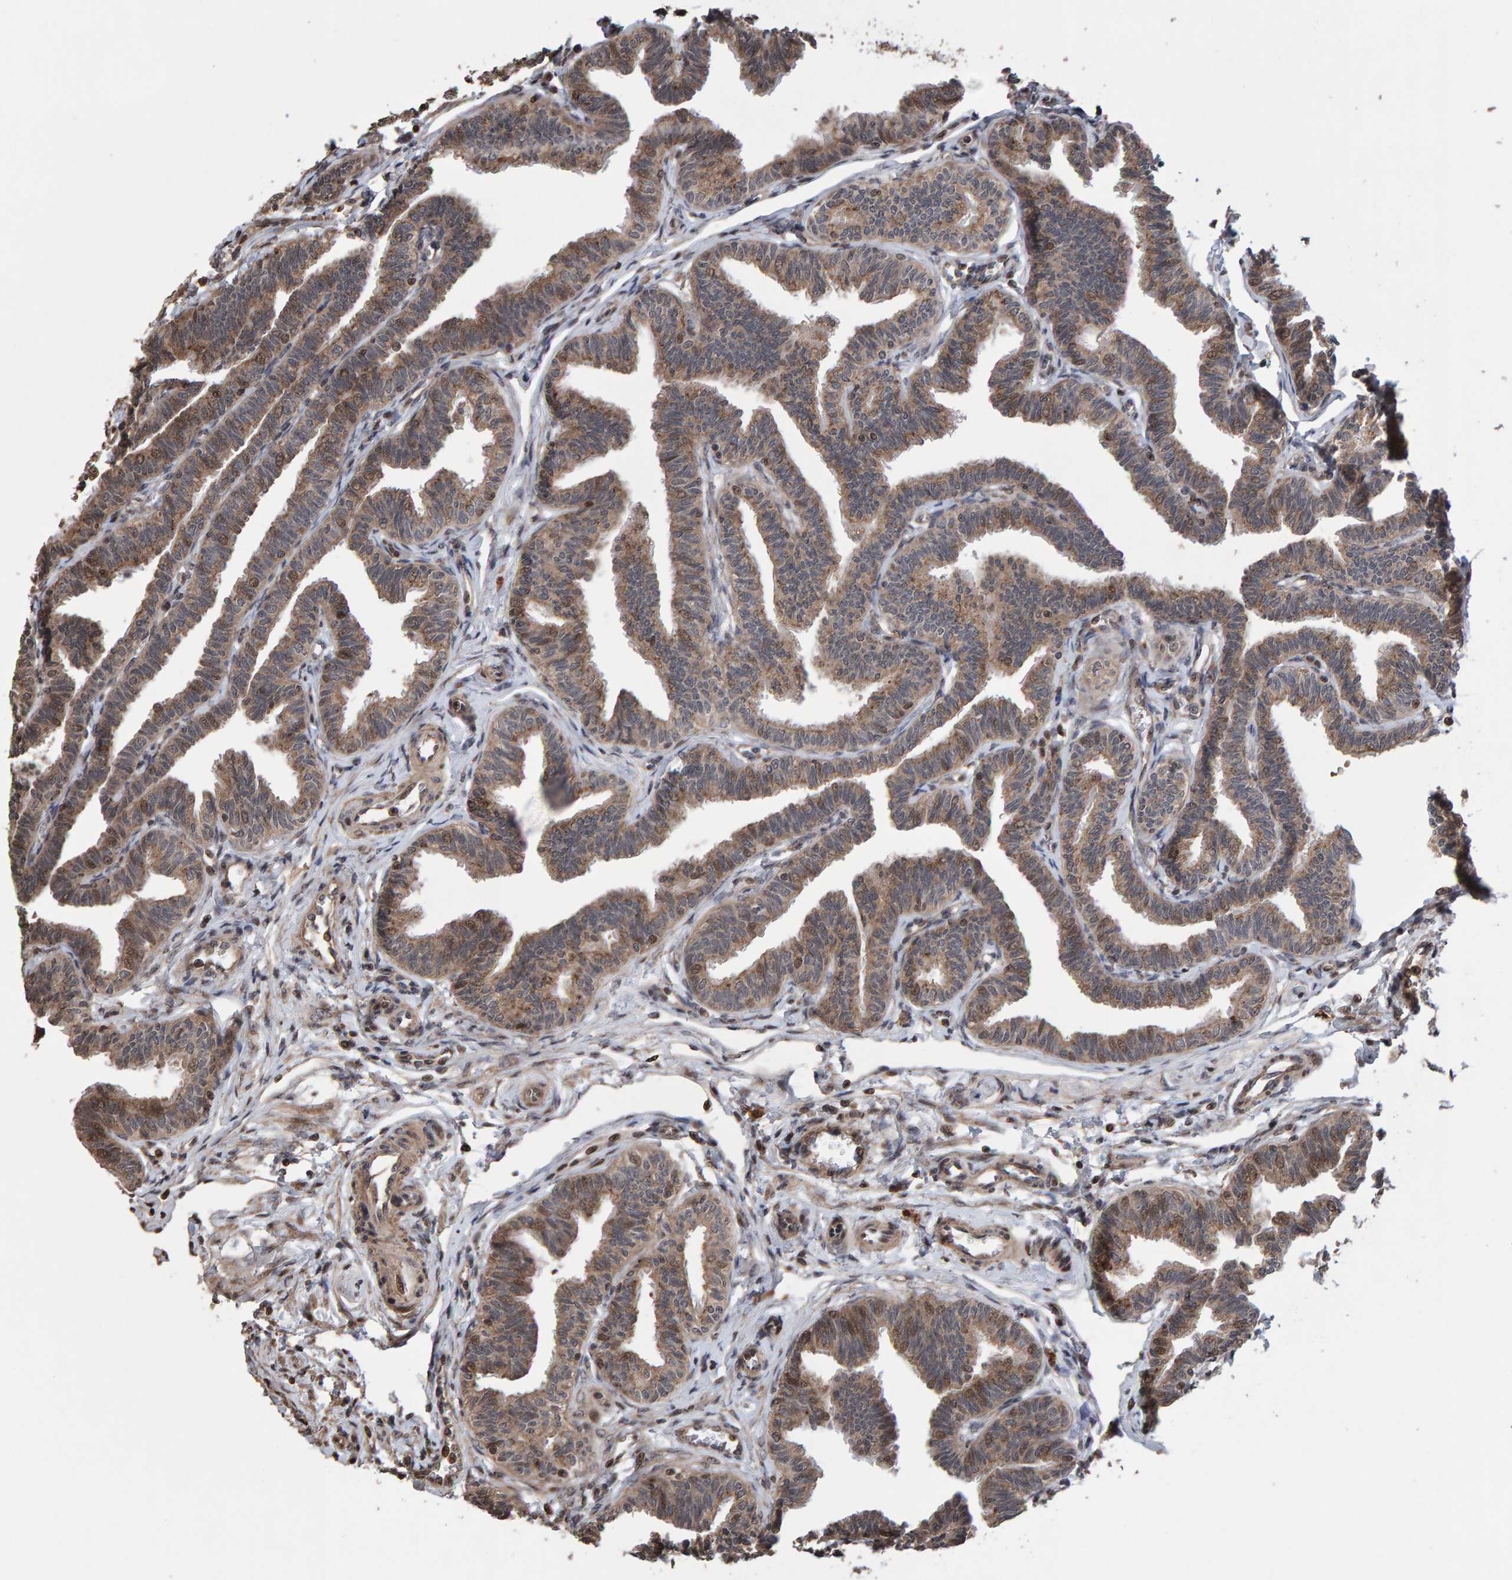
{"staining": {"intensity": "moderate", "quantity": ">75%", "location": "cytoplasmic/membranous"}, "tissue": "fallopian tube", "cell_type": "Glandular cells", "image_type": "normal", "snomed": [{"axis": "morphology", "description": "Normal tissue, NOS"}, {"axis": "topography", "description": "Fallopian tube"}, {"axis": "topography", "description": "Ovary"}], "caption": "Protein expression analysis of normal fallopian tube displays moderate cytoplasmic/membranous staining in approximately >75% of glandular cells.", "gene": "PECR", "patient": {"sex": "female", "age": 23}}